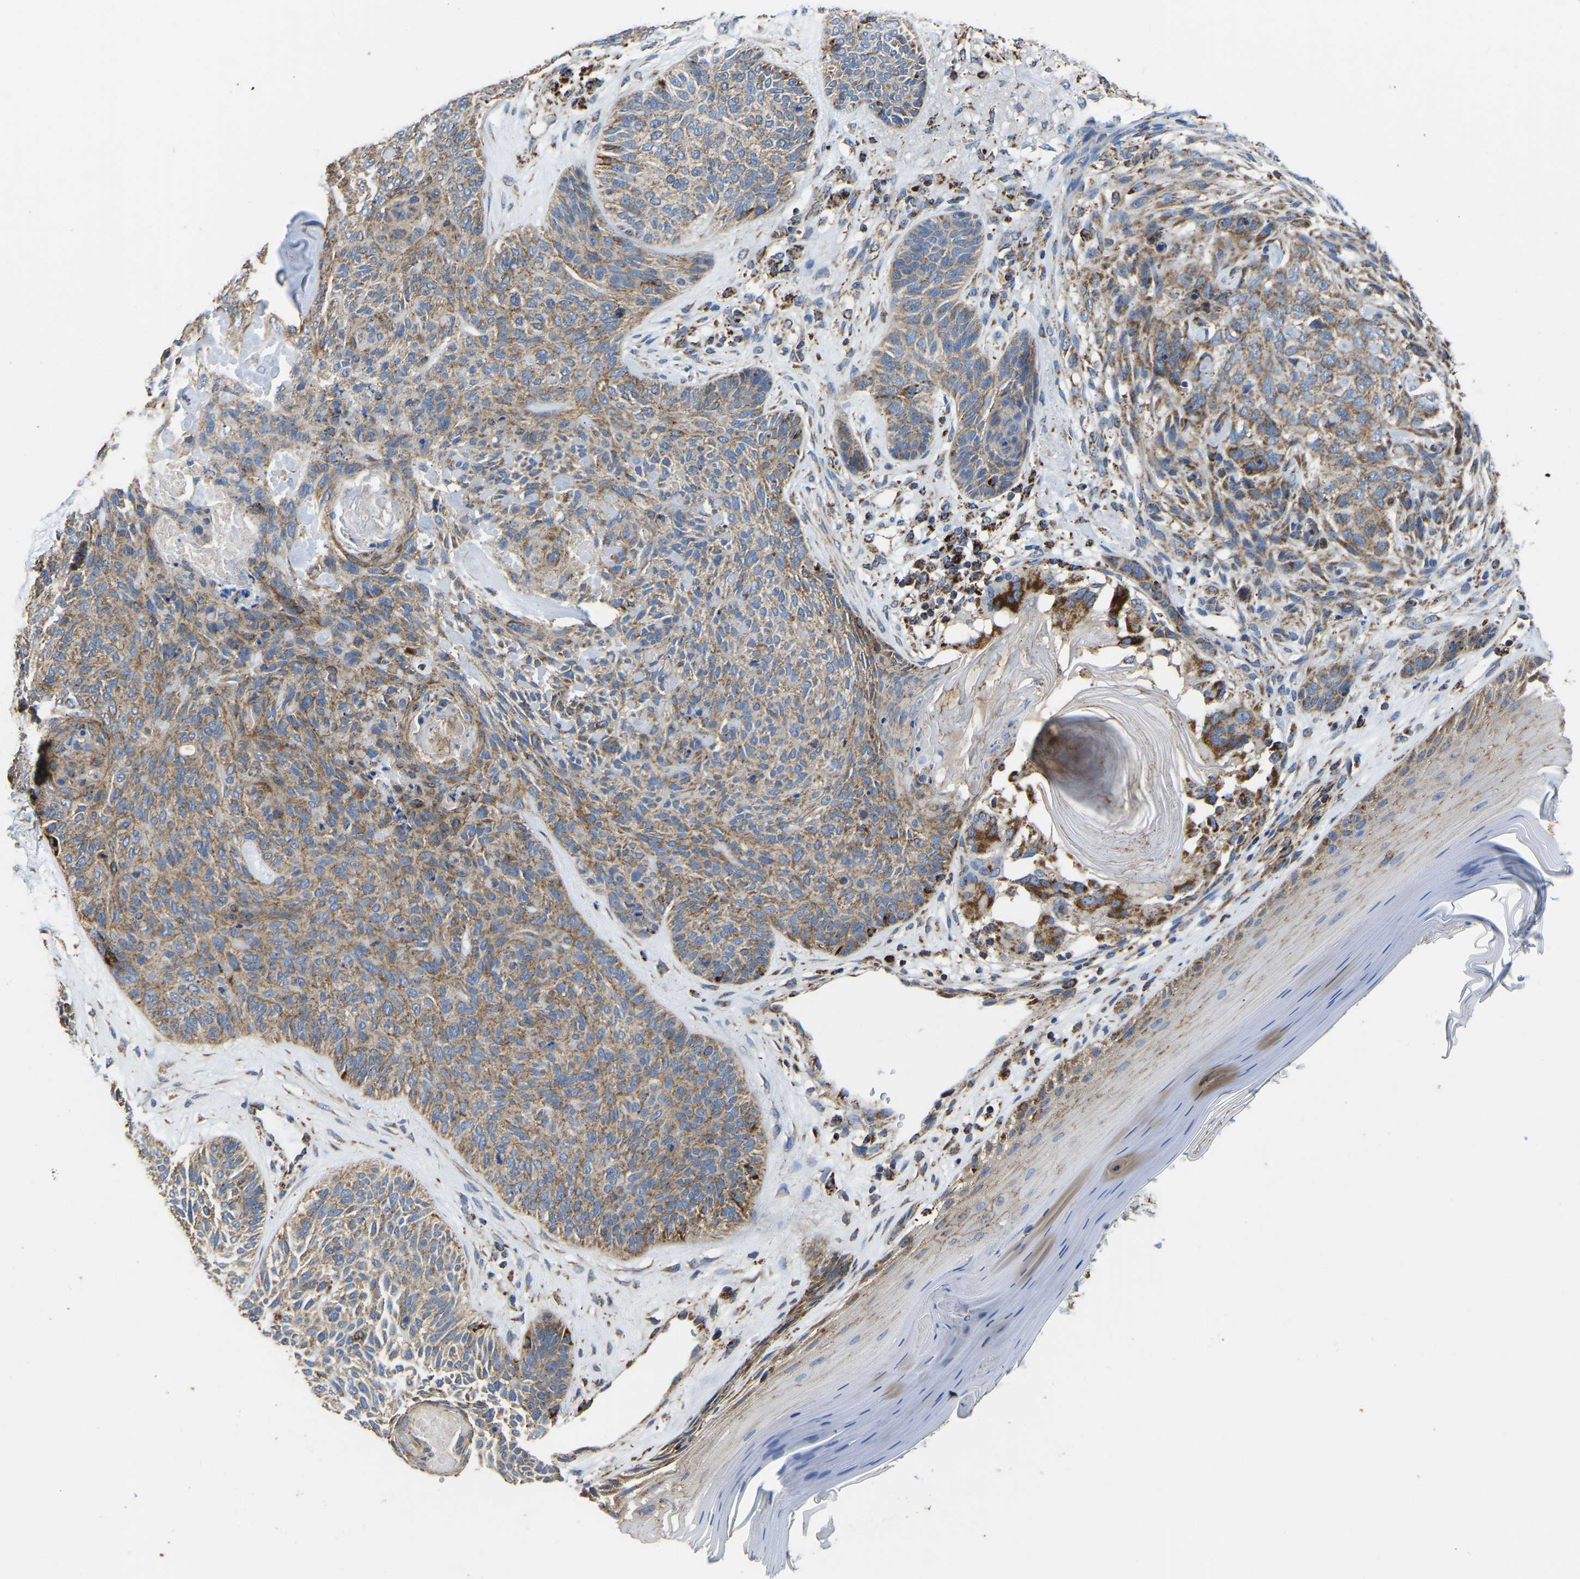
{"staining": {"intensity": "moderate", "quantity": ">75%", "location": "cytoplasmic/membranous"}, "tissue": "skin cancer", "cell_type": "Tumor cells", "image_type": "cancer", "snomed": [{"axis": "morphology", "description": "Basal cell carcinoma"}, {"axis": "topography", "description": "Skin"}], "caption": "This is a histology image of IHC staining of skin cancer, which shows moderate positivity in the cytoplasmic/membranous of tumor cells.", "gene": "ETFA", "patient": {"sex": "male", "age": 55}}